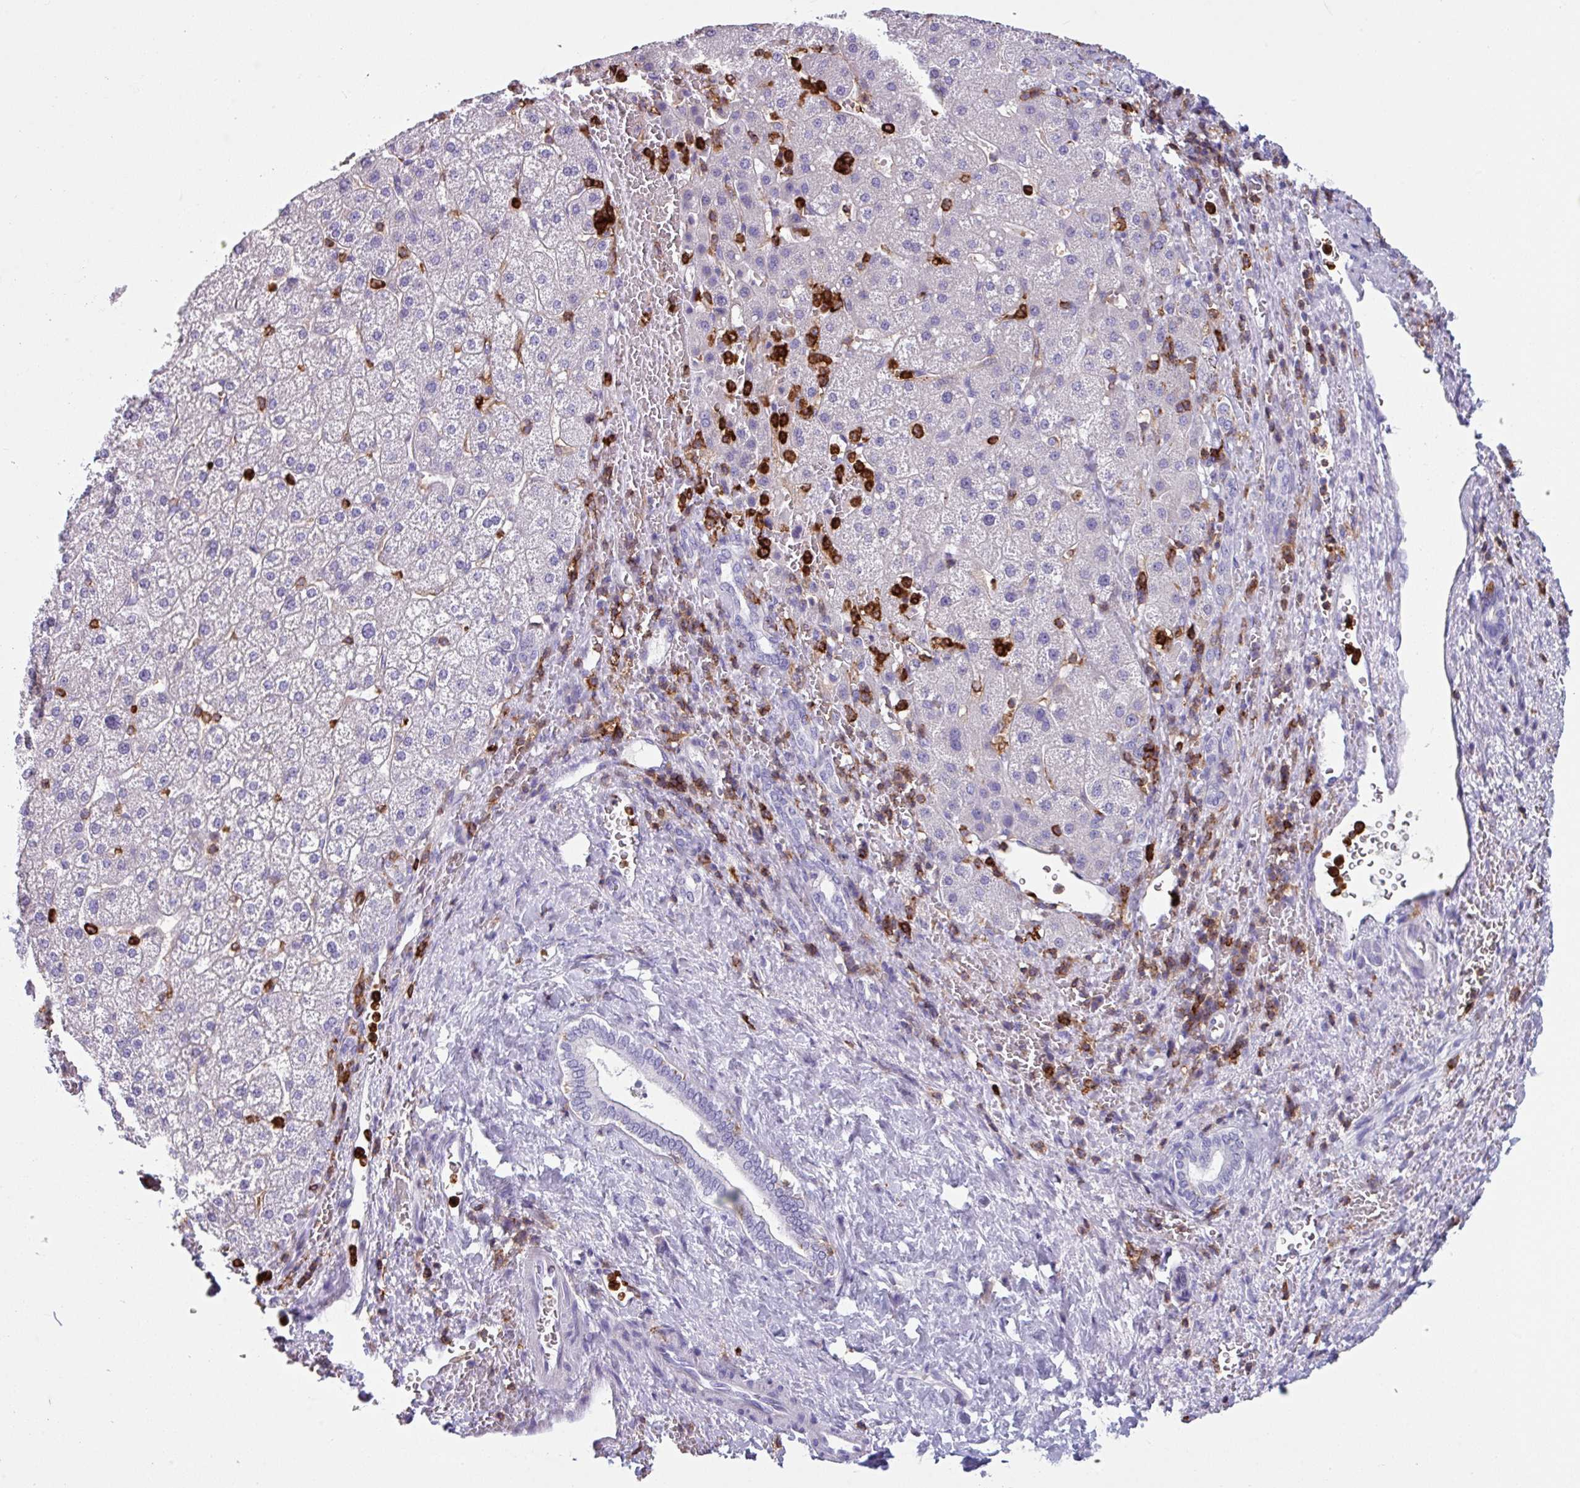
{"staining": {"intensity": "negative", "quantity": "none", "location": "none"}, "tissue": "liver cancer", "cell_type": "Tumor cells", "image_type": "cancer", "snomed": [{"axis": "morphology", "description": "Carcinoma, Hepatocellular, NOS"}, {"axis": "topography", "description": "Liver"}], "caption": "This is an IHC micrograph of human liver cancer. There is no staining in tumor cells.", "gene": "EXOSC5", "patient": {"sex": "male", "age": 57}}